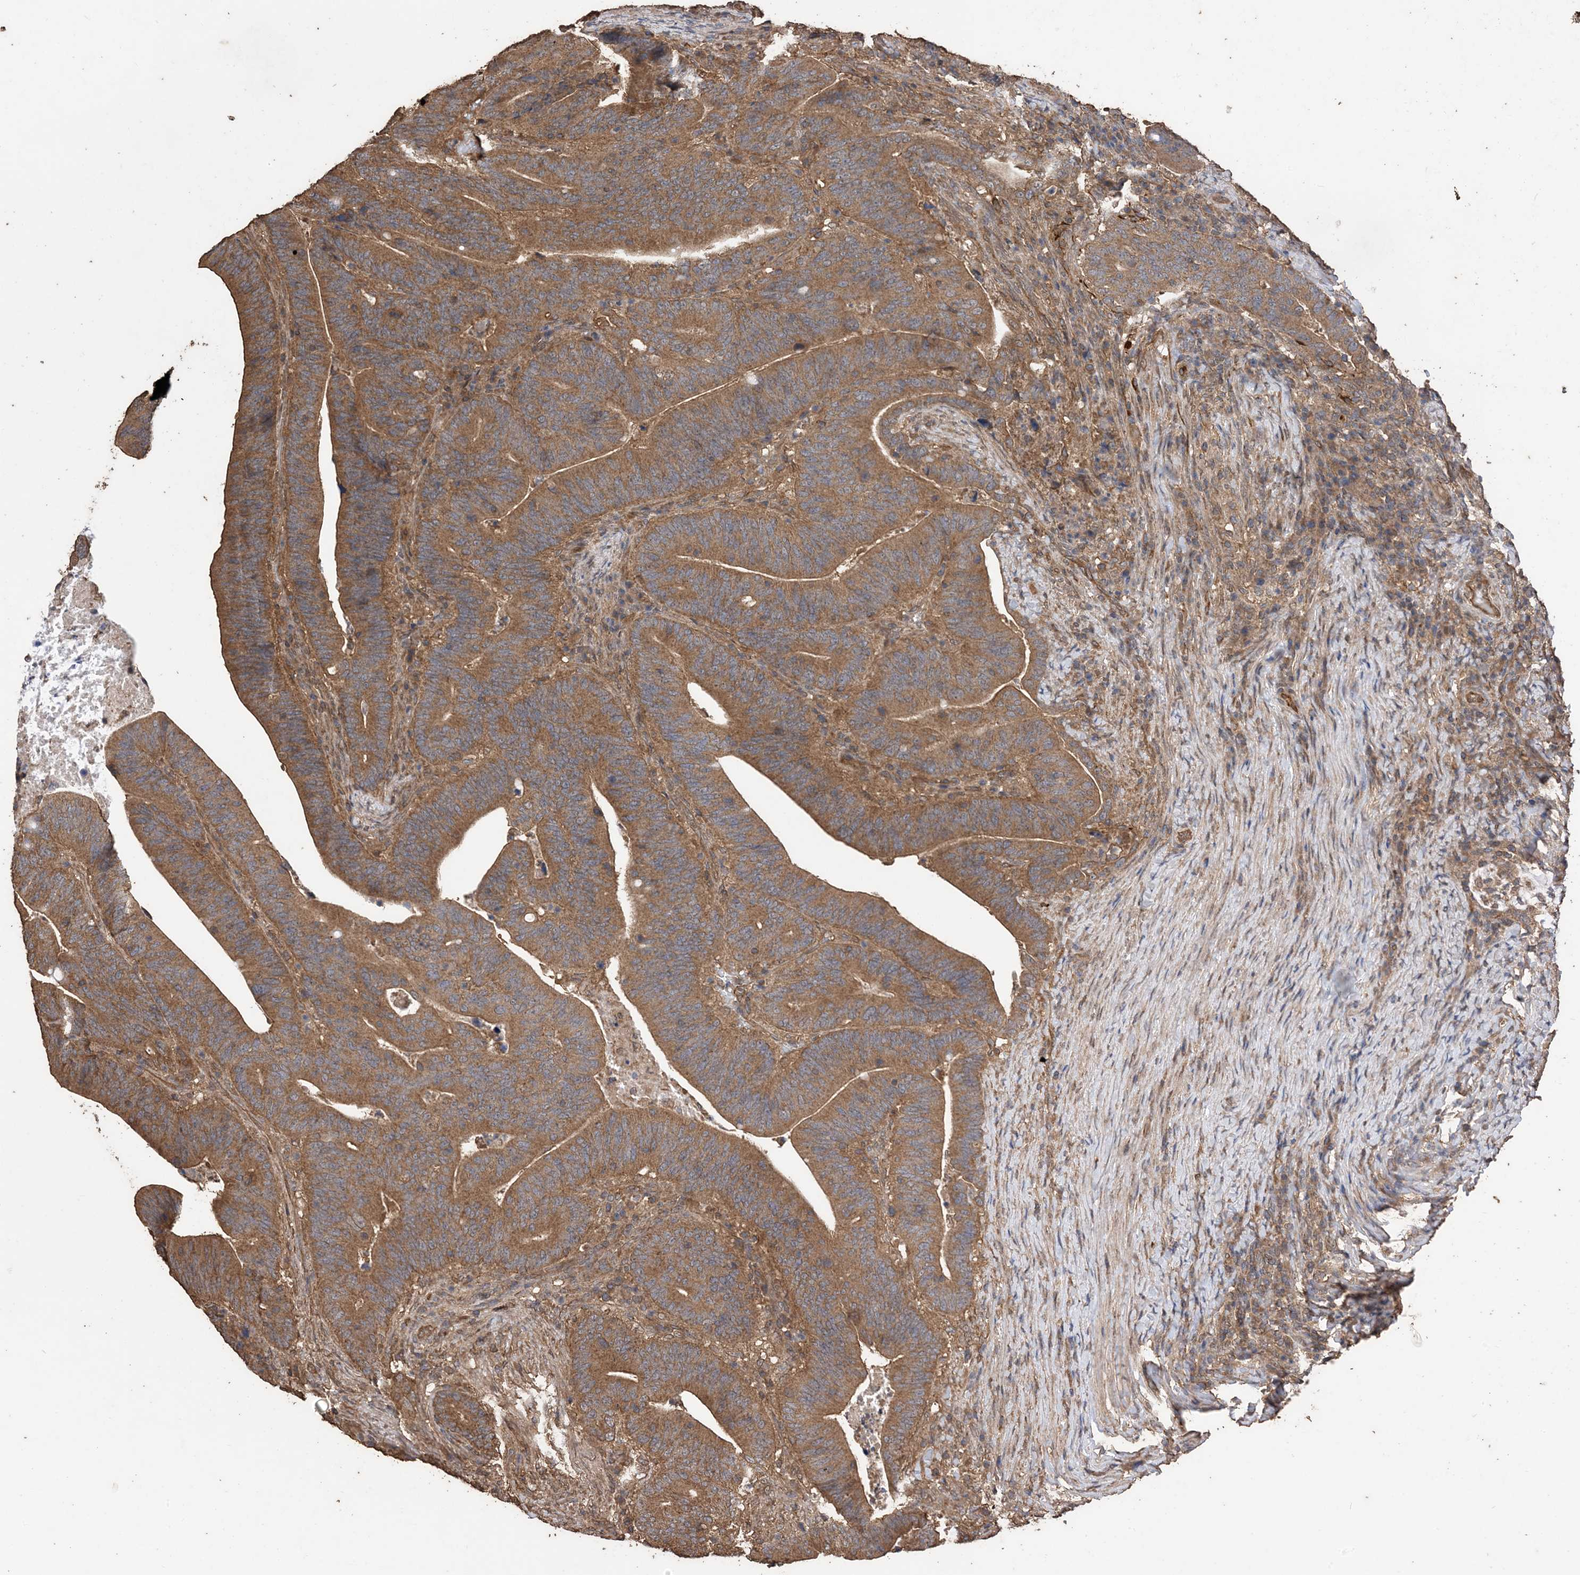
{"staining": {"intensity": "moderate", "quantity": ">75%", "location": "cytoplasmic/membranous"}, "tissue": "colorectal cancer", "cell_type": "Tumor cells", "image_type": "cancer", "snomed": [{"axis": "morphology", "description": "Adenocarcinoma, NOS"}, {"axis": "topography", "description": "Colon"}], "caption": "The image reveals a brown stain indicating the presence of a protein in the cytoplasmic/membranous of tumor cells in colorectal adenocarcinoma.", "gene": "ZKSCAN5", "patient": {"sex": "female", "age": 66}}